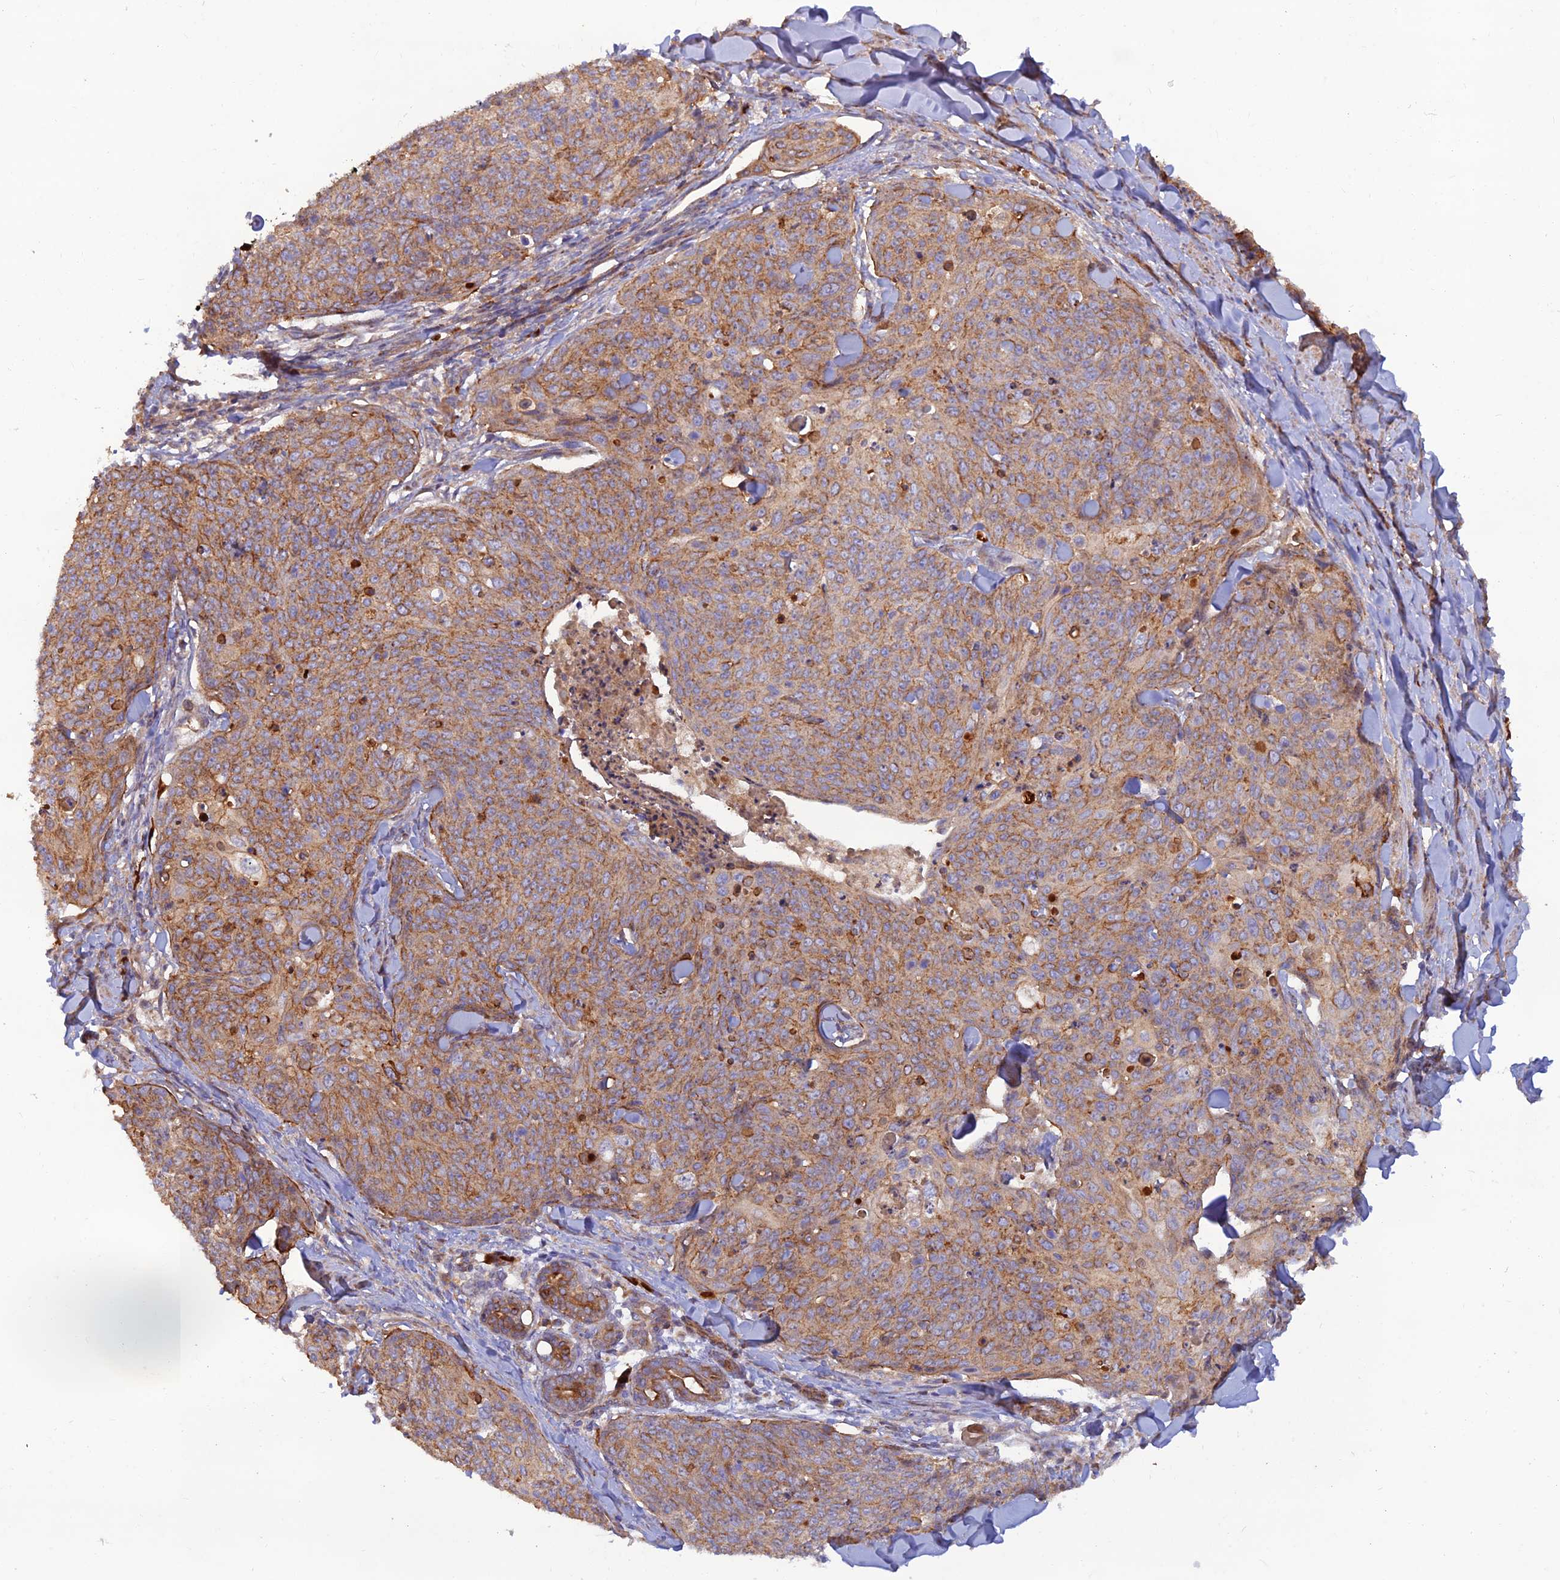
{"staining": {"intensity": "moderate", "quantity": ">75%", "location": "cytoplasmic/membranous"}, "tissue": "skin cancer", "cell_type": "Tumor cells", "image_type": "cancer", "snomed": [{"axis": "morphology", "description": "Squamous cell carcinoma, NOS"}, {"axis": "topography", "description": "Skin"}, {"axis": "topography", "description": "Vulva"}], "caption": "There is medium levels of moderate cytoplasmic/membranous positivity in tumor cells of skin cancer, as demonstrated by immunohistochemical staining (brown color).", "gene": "GMCL1", "patient": {"sex": "female", "age": 85}}